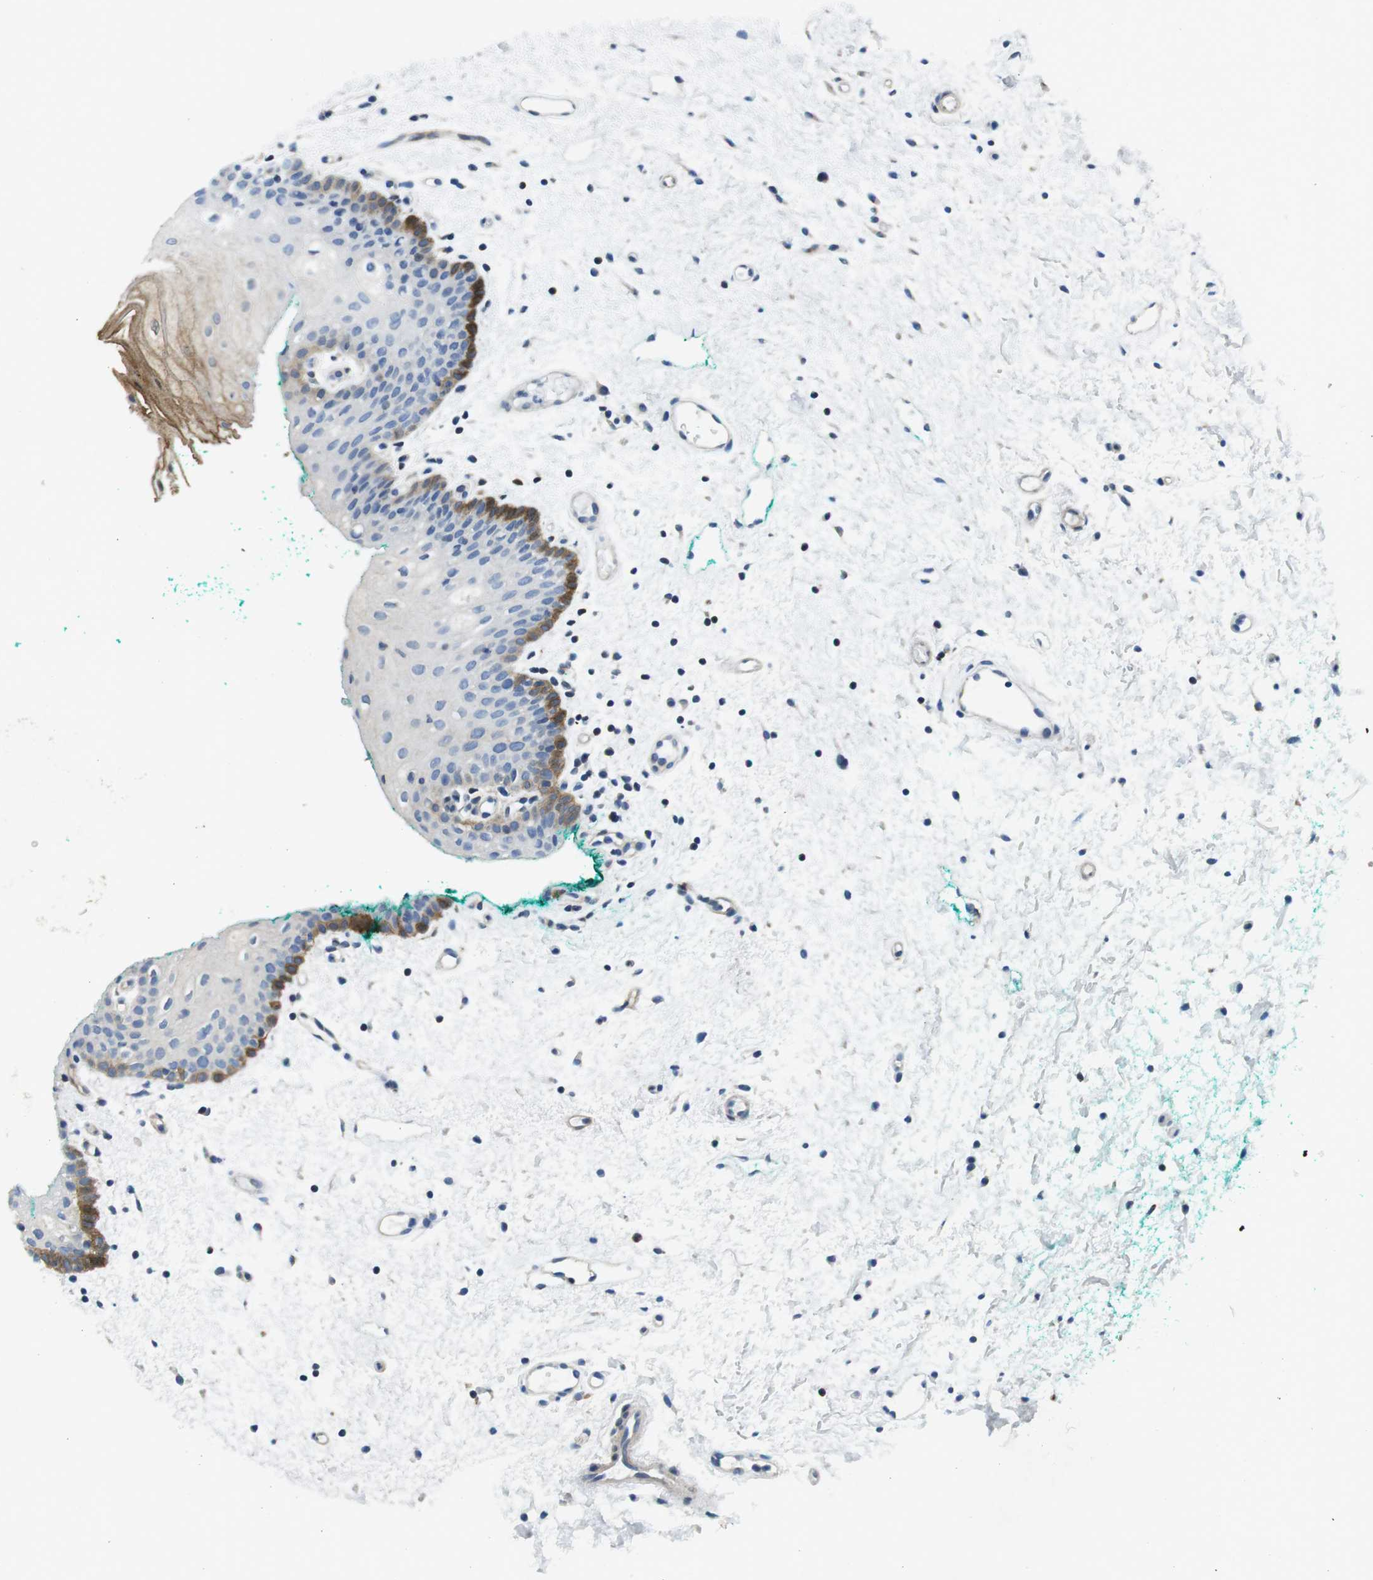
{"staining": {"intensity": "moderate", "quantity": "25%-75%", "location": "cytoplasmic/membranous"}, "tissue": "oral mucosa", "cell_type": "Squamous epithelial cells", "image_type": "normal", "snomed": [{"axis": "morphology", "description": "Normal tissue, NOS"}, {"axis": "morphology", "description": "Squamous cell carcinoma, NOS"}, {"axis": "topography", "description": "Oral tissue"}, {"axis": "topography", "description": "Salivary gland"}, {"axis": "topography", "description": "Head-Neck"}], "caption": "Human oral mucosa stained with a brown dye demonstrates moderate cytoplasmic/membranous positive positivity in about 25%-75% of squamous epithelial cells.", "gene": "PHLDA1", "patient": {"sex": "female", "age": 62}}